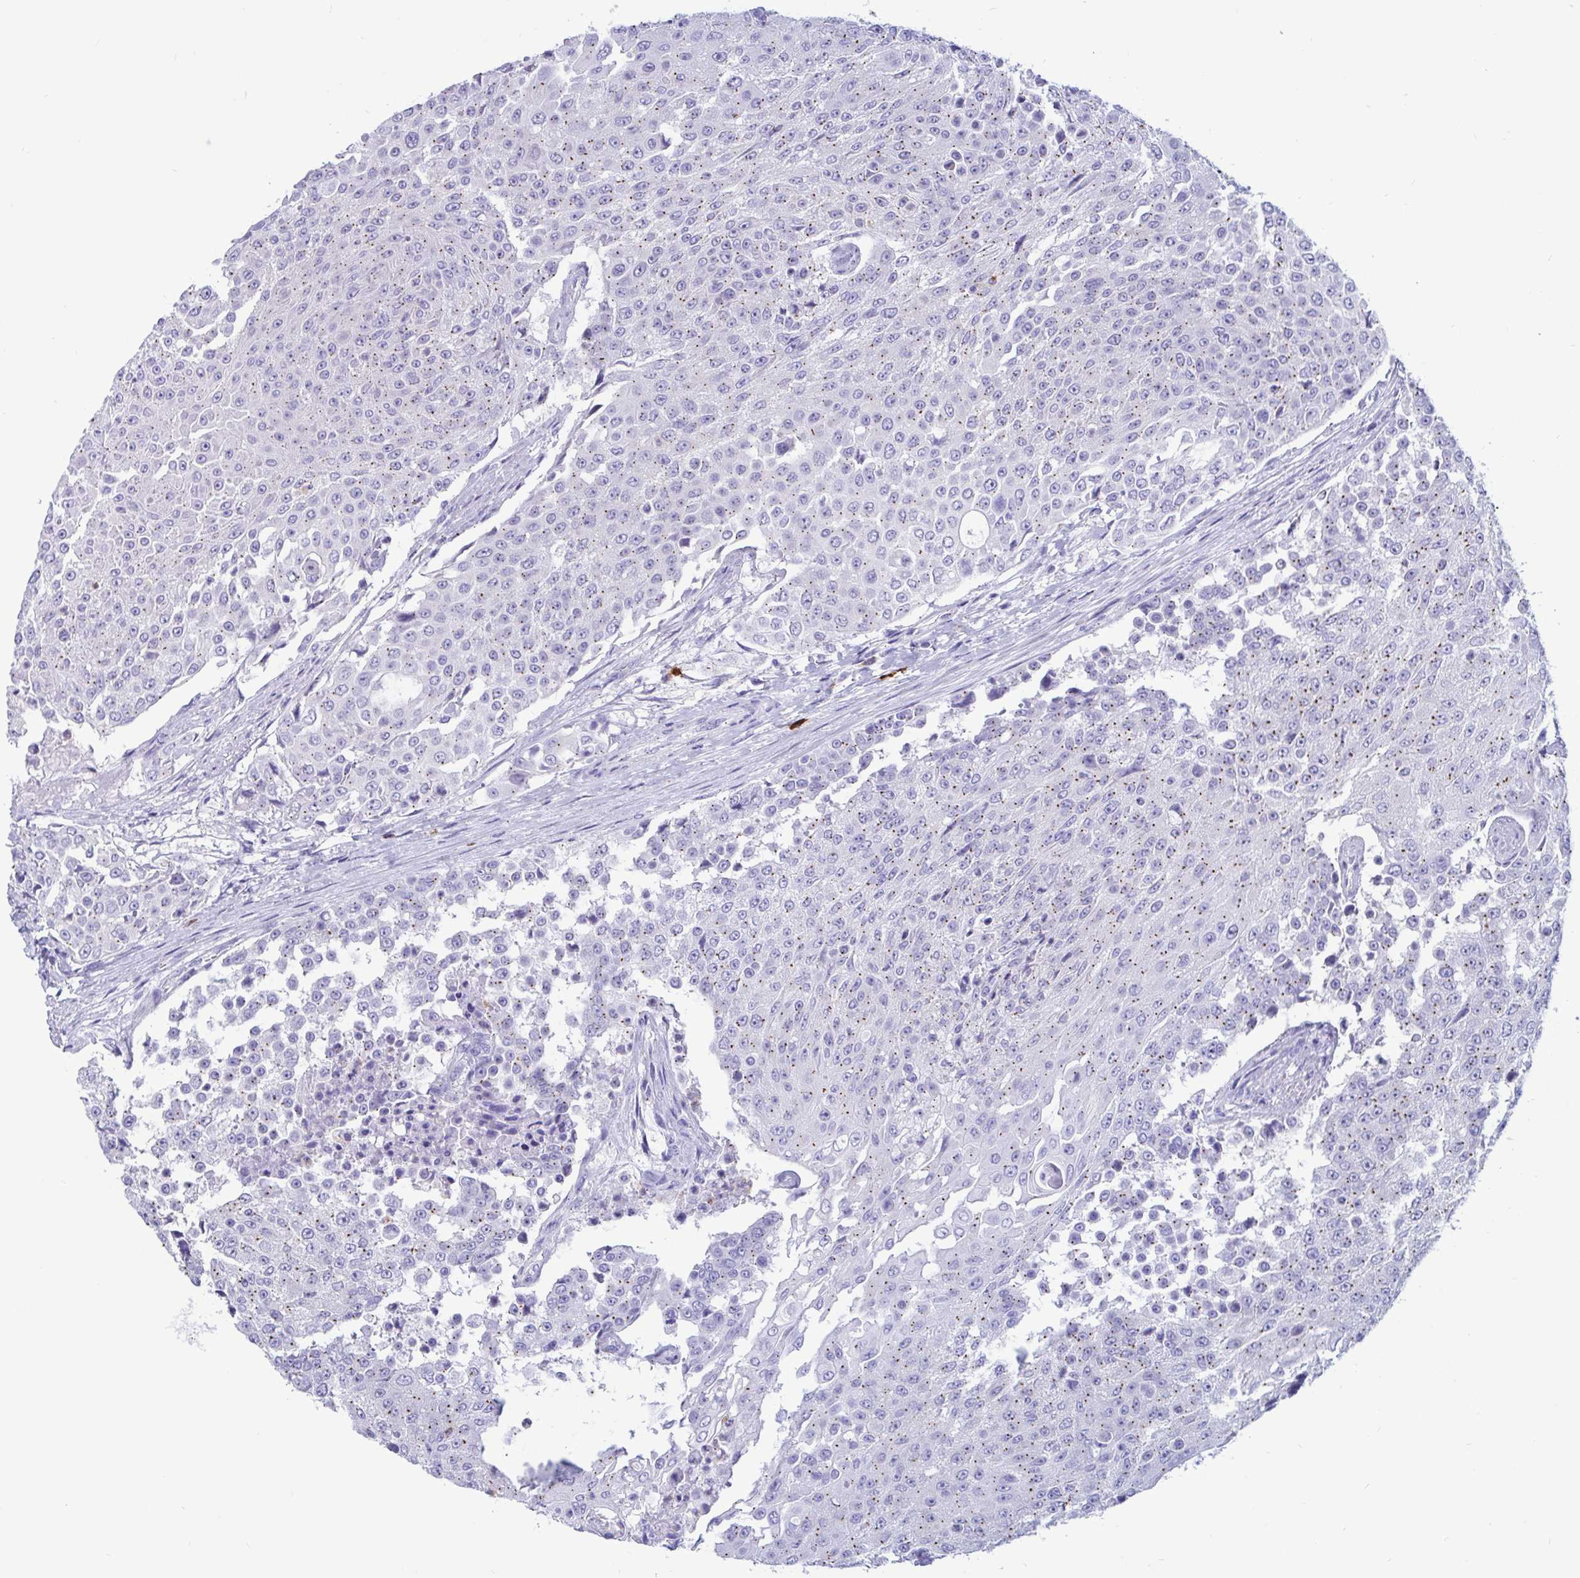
{"staining": {"intensity": "weak", "quantity": "25%-75%", "location": "cytoplasmic/membranous"}, "tissue": "urothelial cancer", "cell_type": "Tumor cells", "image_type": "cancer", "snomed": [{"axis": "morphology", "description": "Urothelial carcinoma, High grade"}, {"axis": "topography", "description": "Urinary bladder"}], "caption": "Protein analysis of urothelial carcinoma (high-grade) tissue displays weak cytoplasmic/membranous staining in about 25%-75% of tumor cells.", "gene": "RNASE3", "patient": {"sex": "female", "age": 63}}